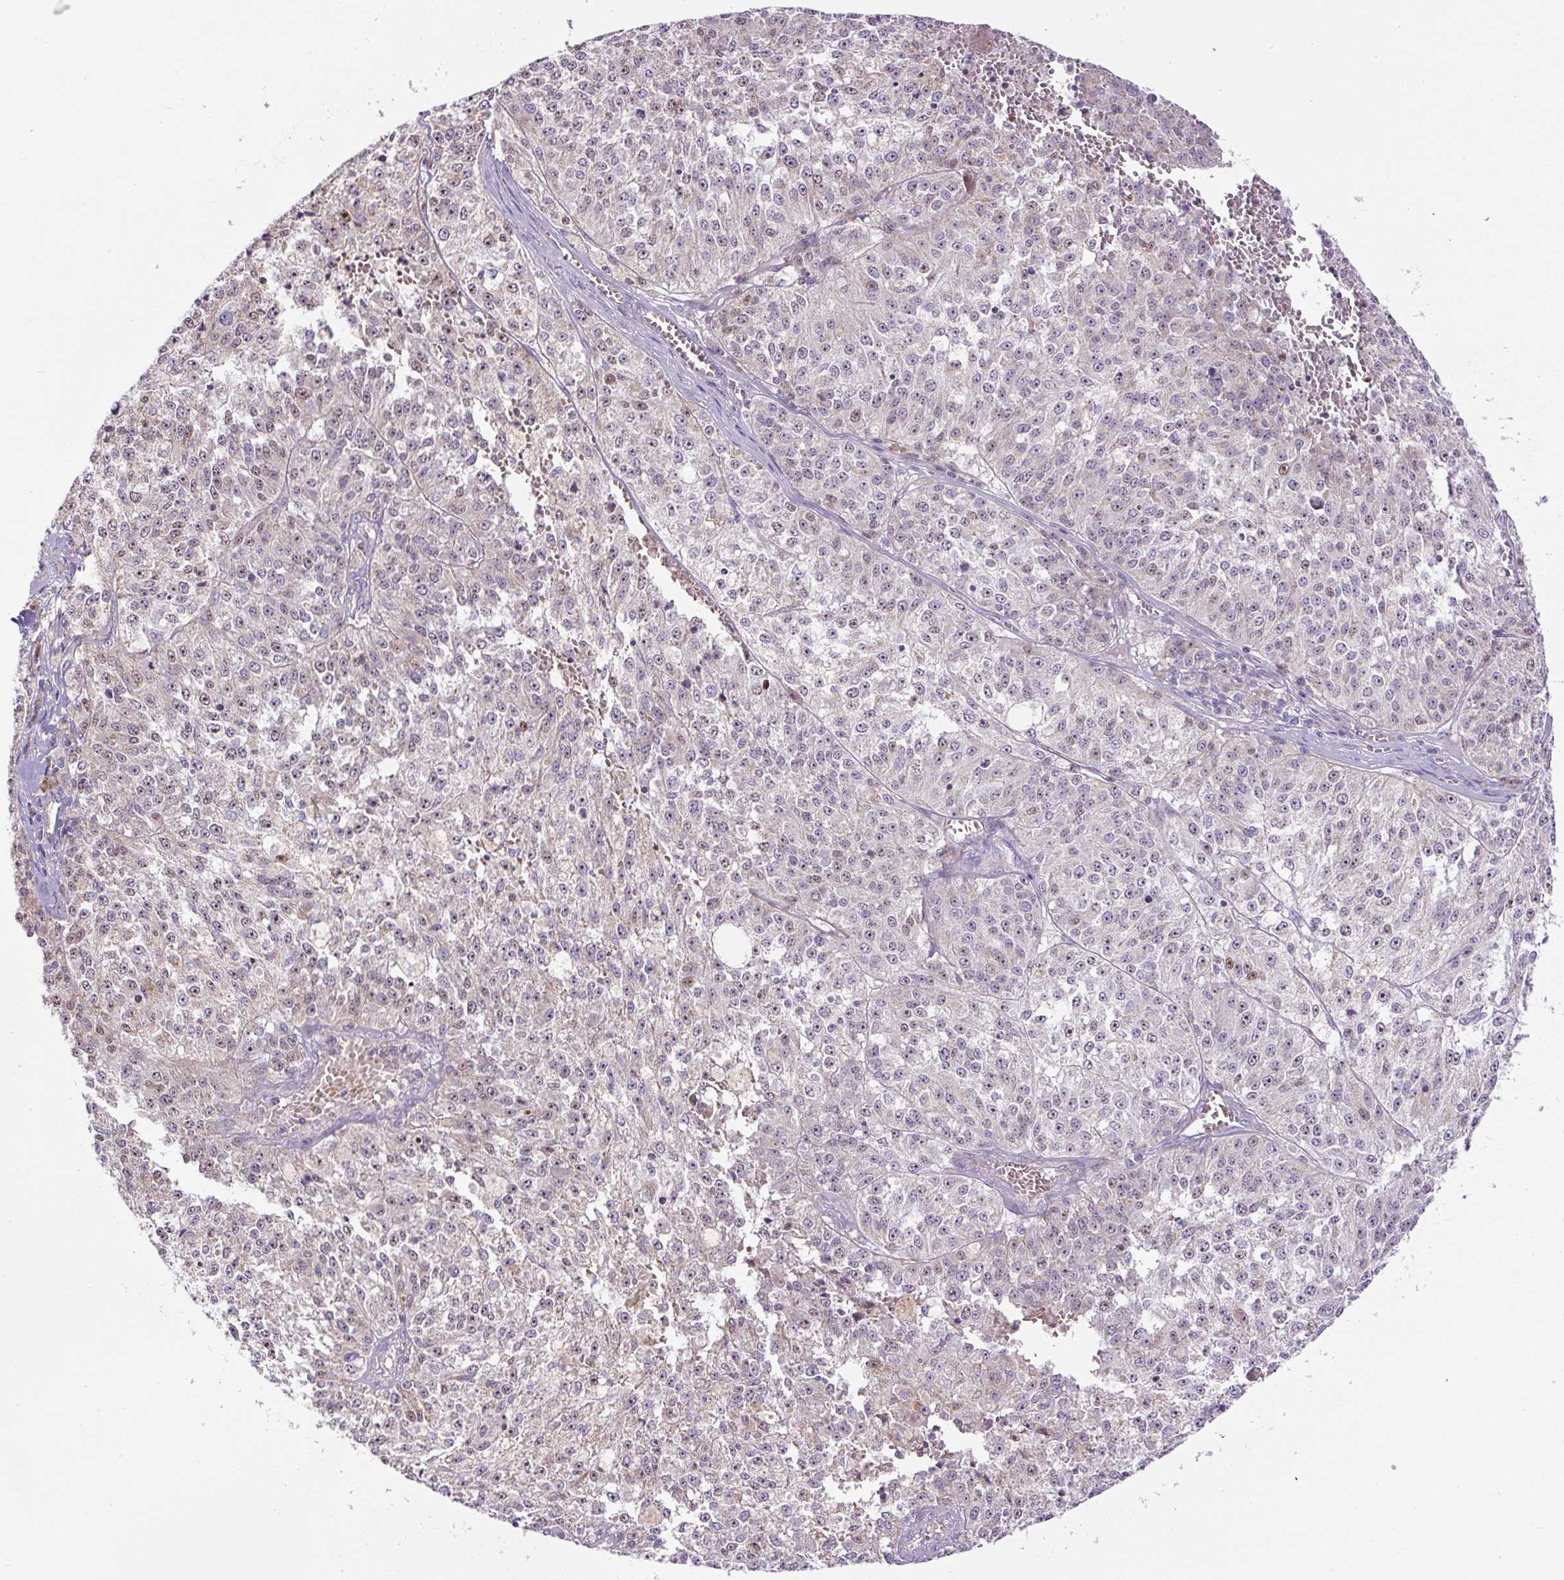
{"staining": {"intensity": "weak", "quantity": ">75%", "location": "nuclear"}, "tissue": "melanoma", "cell_type": "Tumor cells", "image_type": "cancer", "snomed": [{"axis": "morphology", "description": "Malignant melanoma, NOS"}, {"axis": "topography", "description": "Skin"}], "caption": "Human melanoma stained with a brown dye displays weak nuclear positive positivity in about >75% of tumor cells.", "gene": "ZNF596", "patient": {"sex": "female", "age": 64}}